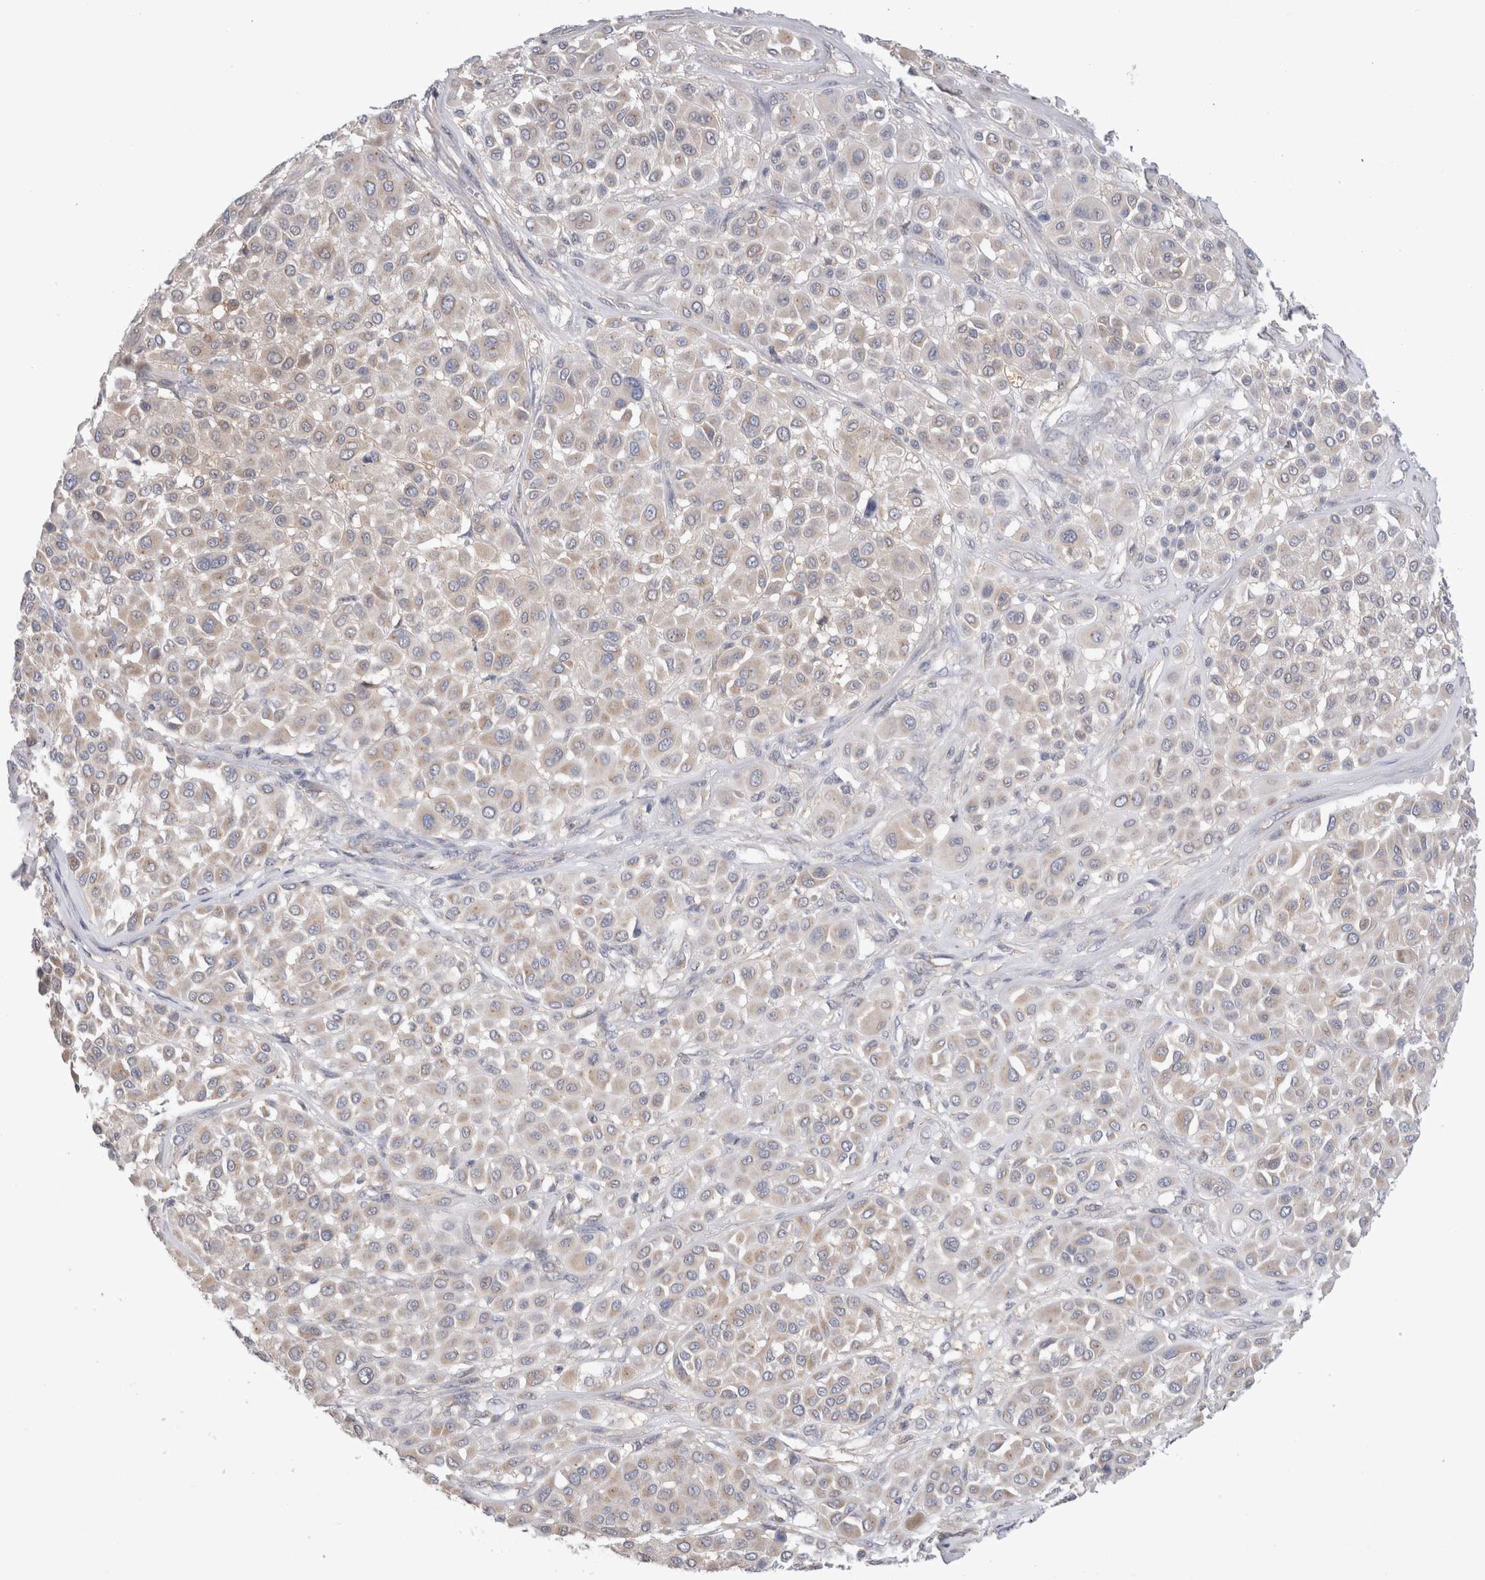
{"staining": {"intensity": "weak", "quantity": "25%-75%", "location": "cytoplasmic/membranous"}, "tissue": "melanoma", "cell_type": "Tumor cells", "image_type": "cancer", "snomed": [{"axis": "morphology", "description": "Malignant melanoma, Metastatic site"}, {"axis": "topography", "description": "Soft tissue"}], "caption": "The micrograph shows a brown stain indicating the presence of a protein in the cytoplasmic/membranous of tumor cells in malignant melanoma (metastatic site).", "gene": "IFT74", "patient": {"sex": "male", "age": 41}}